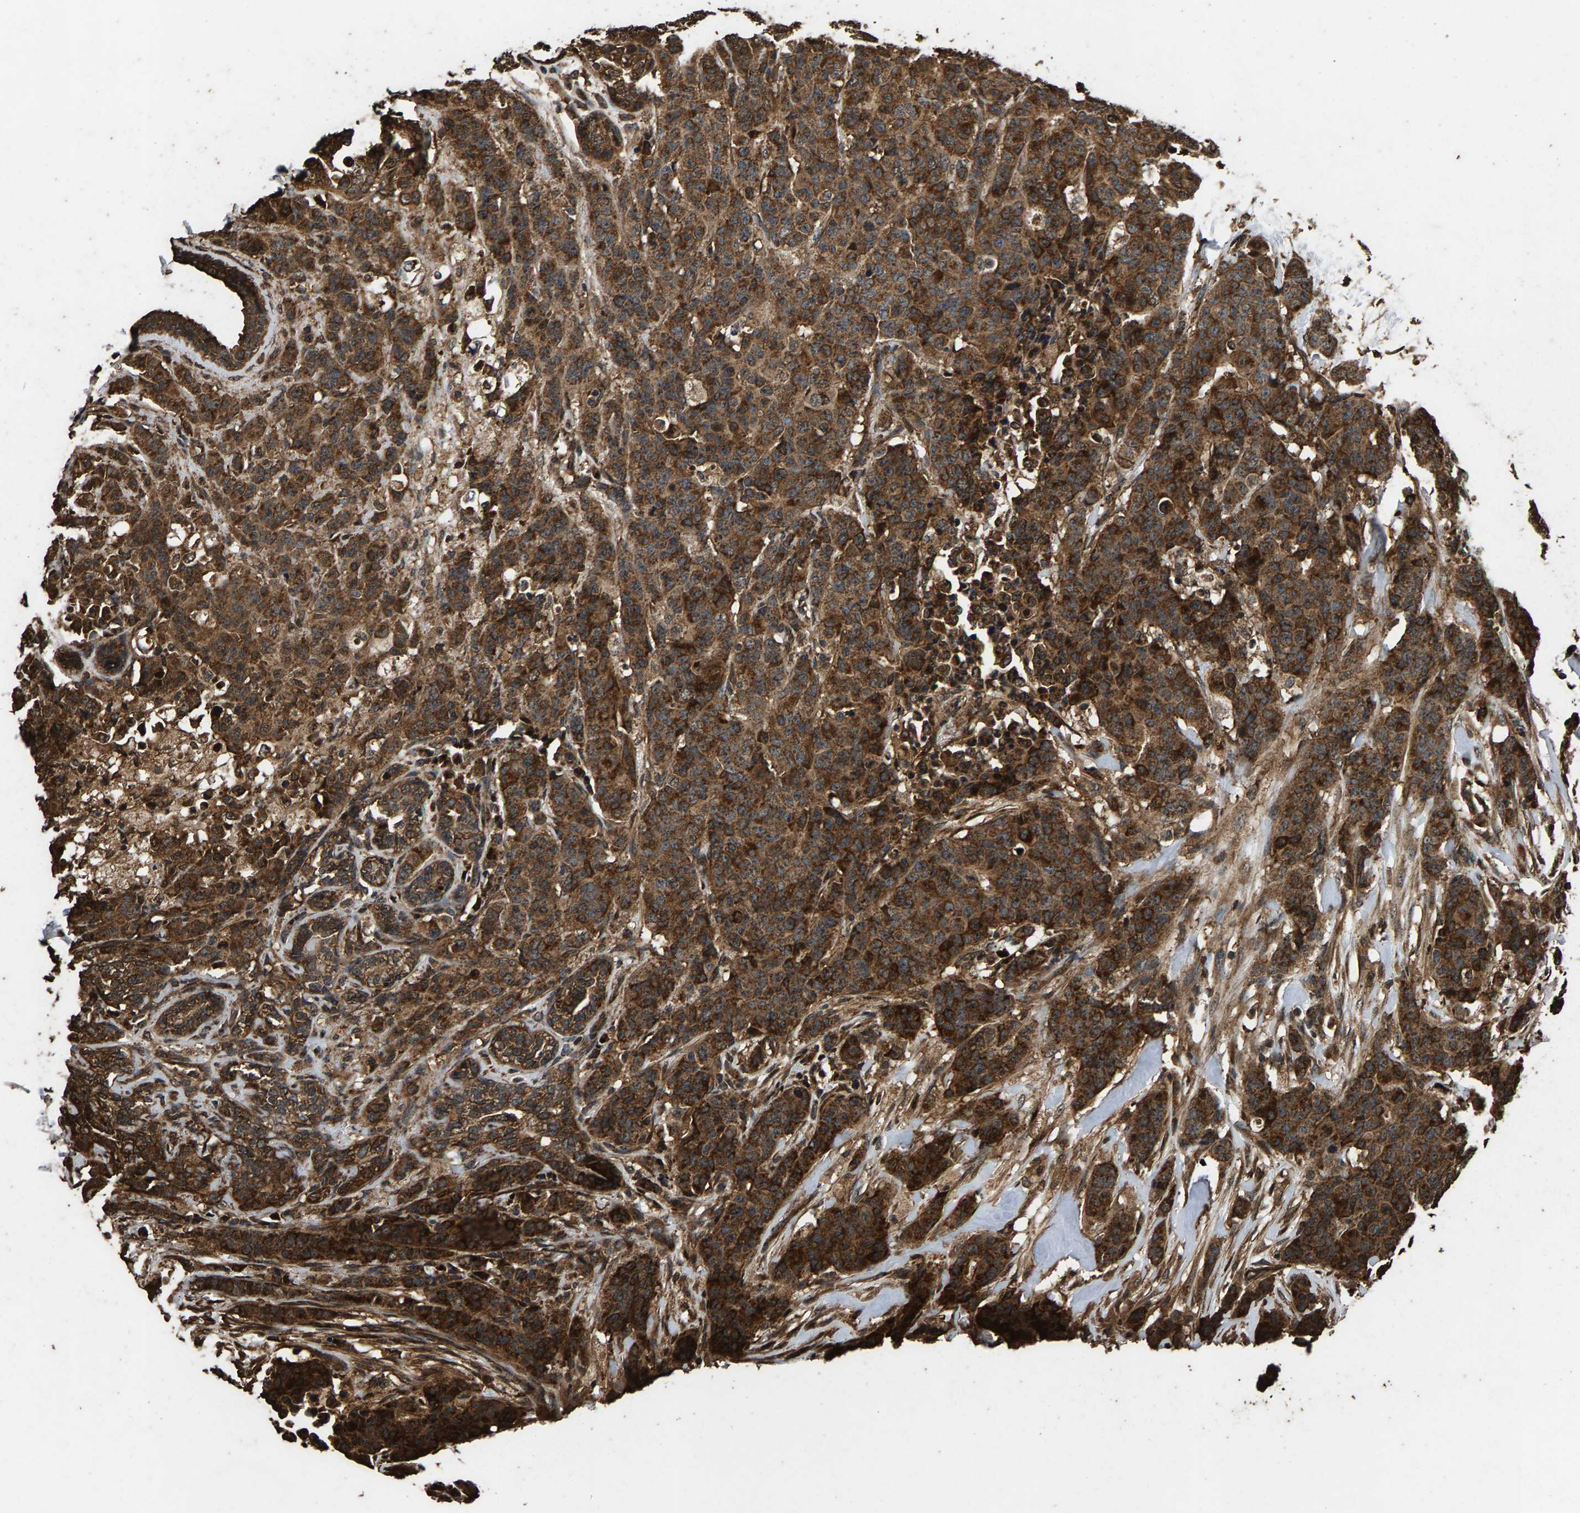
{"staining": {"intensity": "strong", "quantity": ">75%", "location": "cytoplasmic/membranous"}, "tissue": "breast cancer", "cell_type": "Tumor cells", "image_type": "cancer", "snomed": [{"axis": "morphology", "description": "Normal tissue, NOS"}, {"axis": "morphology", "description": "Duct carcinoma"}, {"axis": "topography", "description": "Breast"}], "caption": "High-magnification brightfield microscopy of breast cancer stained with DAB (3,3'-diaminobenzidine) (brown) and counterstained with hematoxylin (blue). tumor cells exhibit strong cytoplasmic/membranous positivity is seen in approximately>75% of cells.", "gene": "MRPL27", "patient": {"sex": "female", "age": 40}}